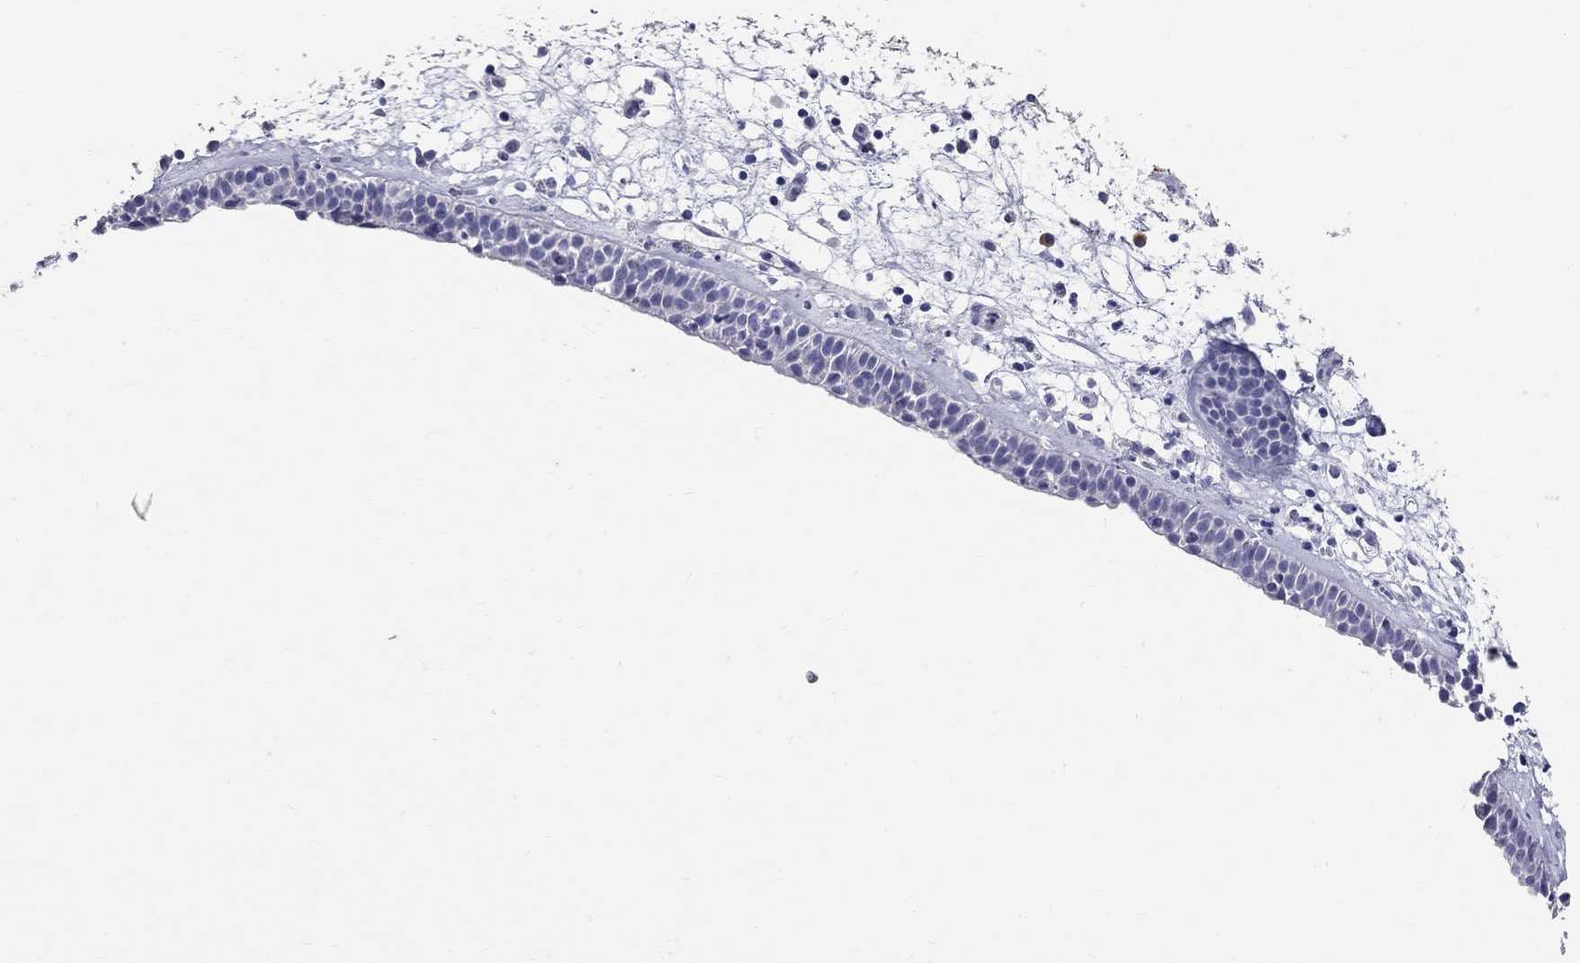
{"staining": {"intensity": "negative", "quantity": "none", "location": "none"}, "tissue": "nasopharynx", "cell_type": "Respiratory epithelial cells", "image_type": "normal", "snomed": [{"axis": "morphology", "description": "Normal tissue, NOS"}, {"axis": "morphology", "description": "Polyp, NOS"}, {"axis": "topography", "description": "Nasopharynx"}], "caption": "Photomicrograph shows no significant protein expression in respiratory epithelial cells of unremarkable nasopharynx.", "gene": "PHOX2B", "patient": {"sex": "female", "age": 56}}